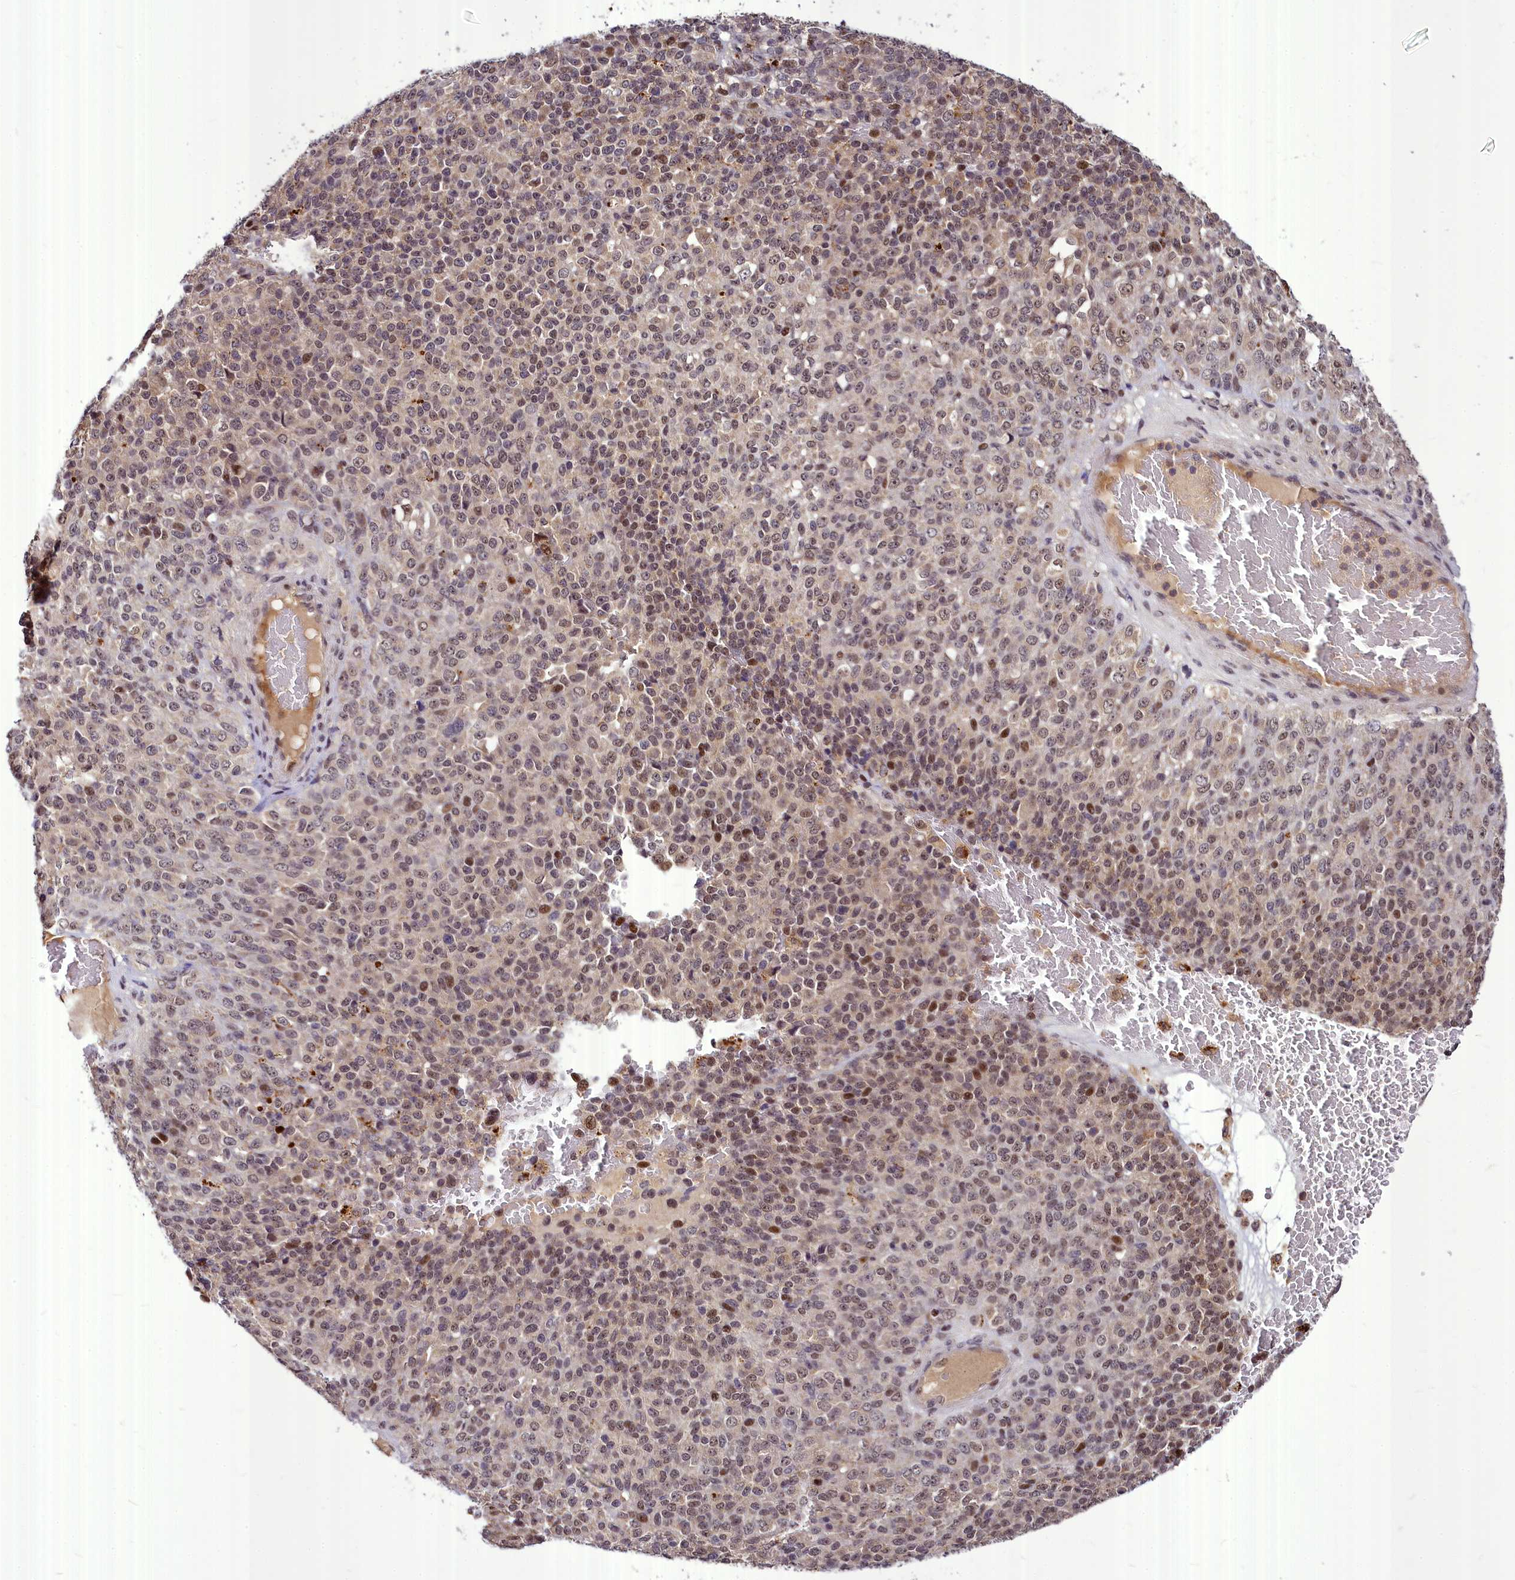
{"staining": {"intensity": "moderate", "quantity": ">75%", "location": "nuclear"}, "tissue": "melanoma", "cell_type": "Tumor cells", "image_type": "cancer", "snomed": [{"axis": "morphology", "description": "Malignant melanoma, Metastatic site"}, {"axis": "topography", "description": "Brain"}], "caption": "High-power microscopy captured an immunohistochemistry (IHC) histopathology image of melanoma, revealing moderate nuclear positivity in about >75% of tumor cells.", "gene": "MAML2", "patient": {"sex": "female", "age": 56}}